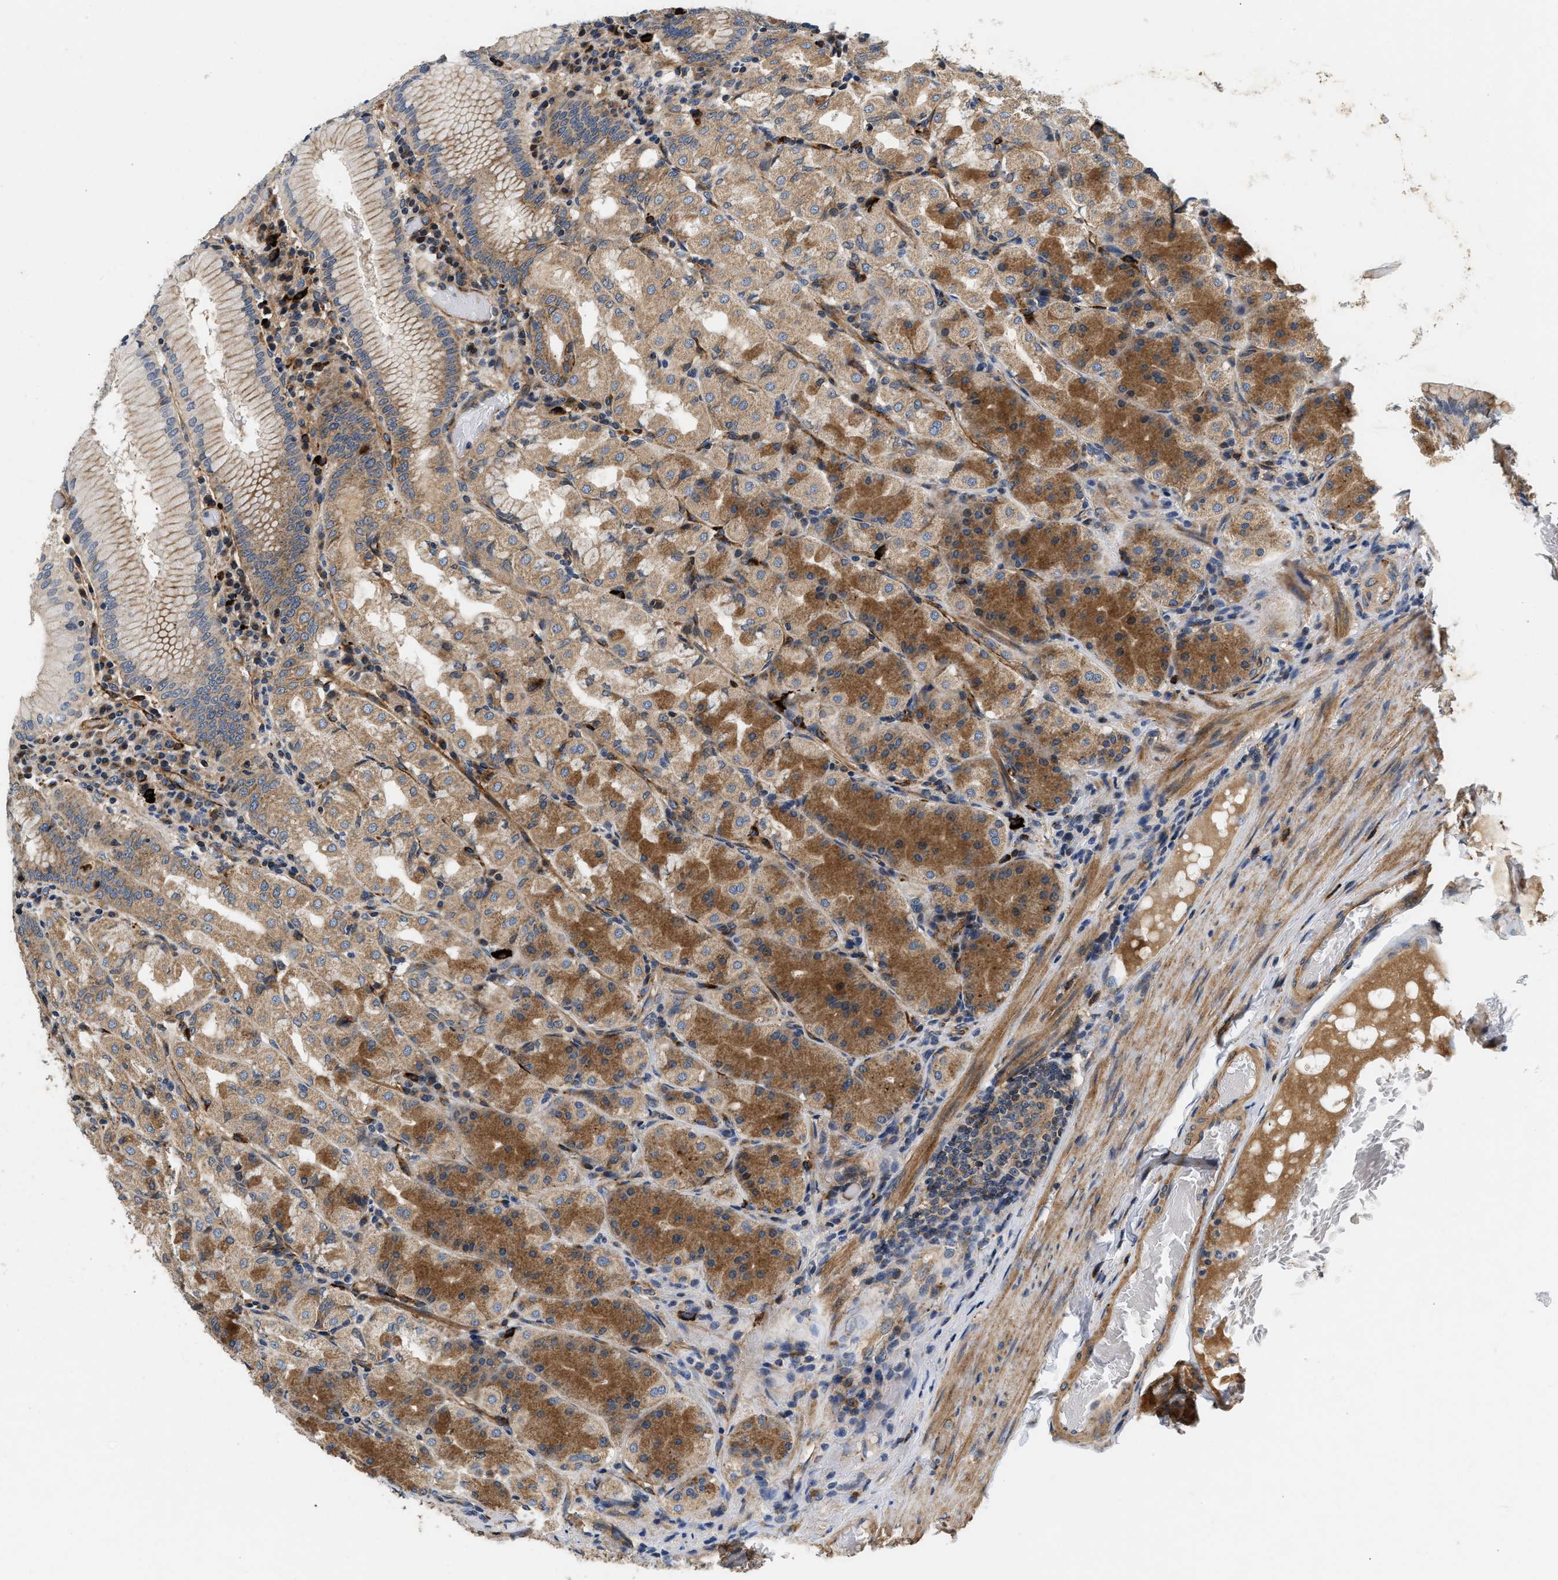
{"staining": {"intensity": "moderate", "quantity": "25%-75%", "location": "cytoplasmic/membranous"}, "tissue": "stomach", "cell_type": "Glandular cells", "image_type": "normal", "snomed": [{"axis": "morphology", "description": "Normal tissue, NOS"}, {"axis": "topography", "description": "Stomach"}, {"axis": "topography", "description": "Stomach, lower"}], "caption": "Immunohistochemistry (IHC) (DAB) staining of benign human stomach demonstrates moderate cytoplasmic/membranous protein staining in approximately 25%-75% of glandular cells. (Stains: DAB (3,3'-diaminobenzidine) in brown, nuclei in blue, Microscopy: brightfield microscopy at high magnification).", "gene": "NME6", "patient": {"sex": "female", "age": 56}}